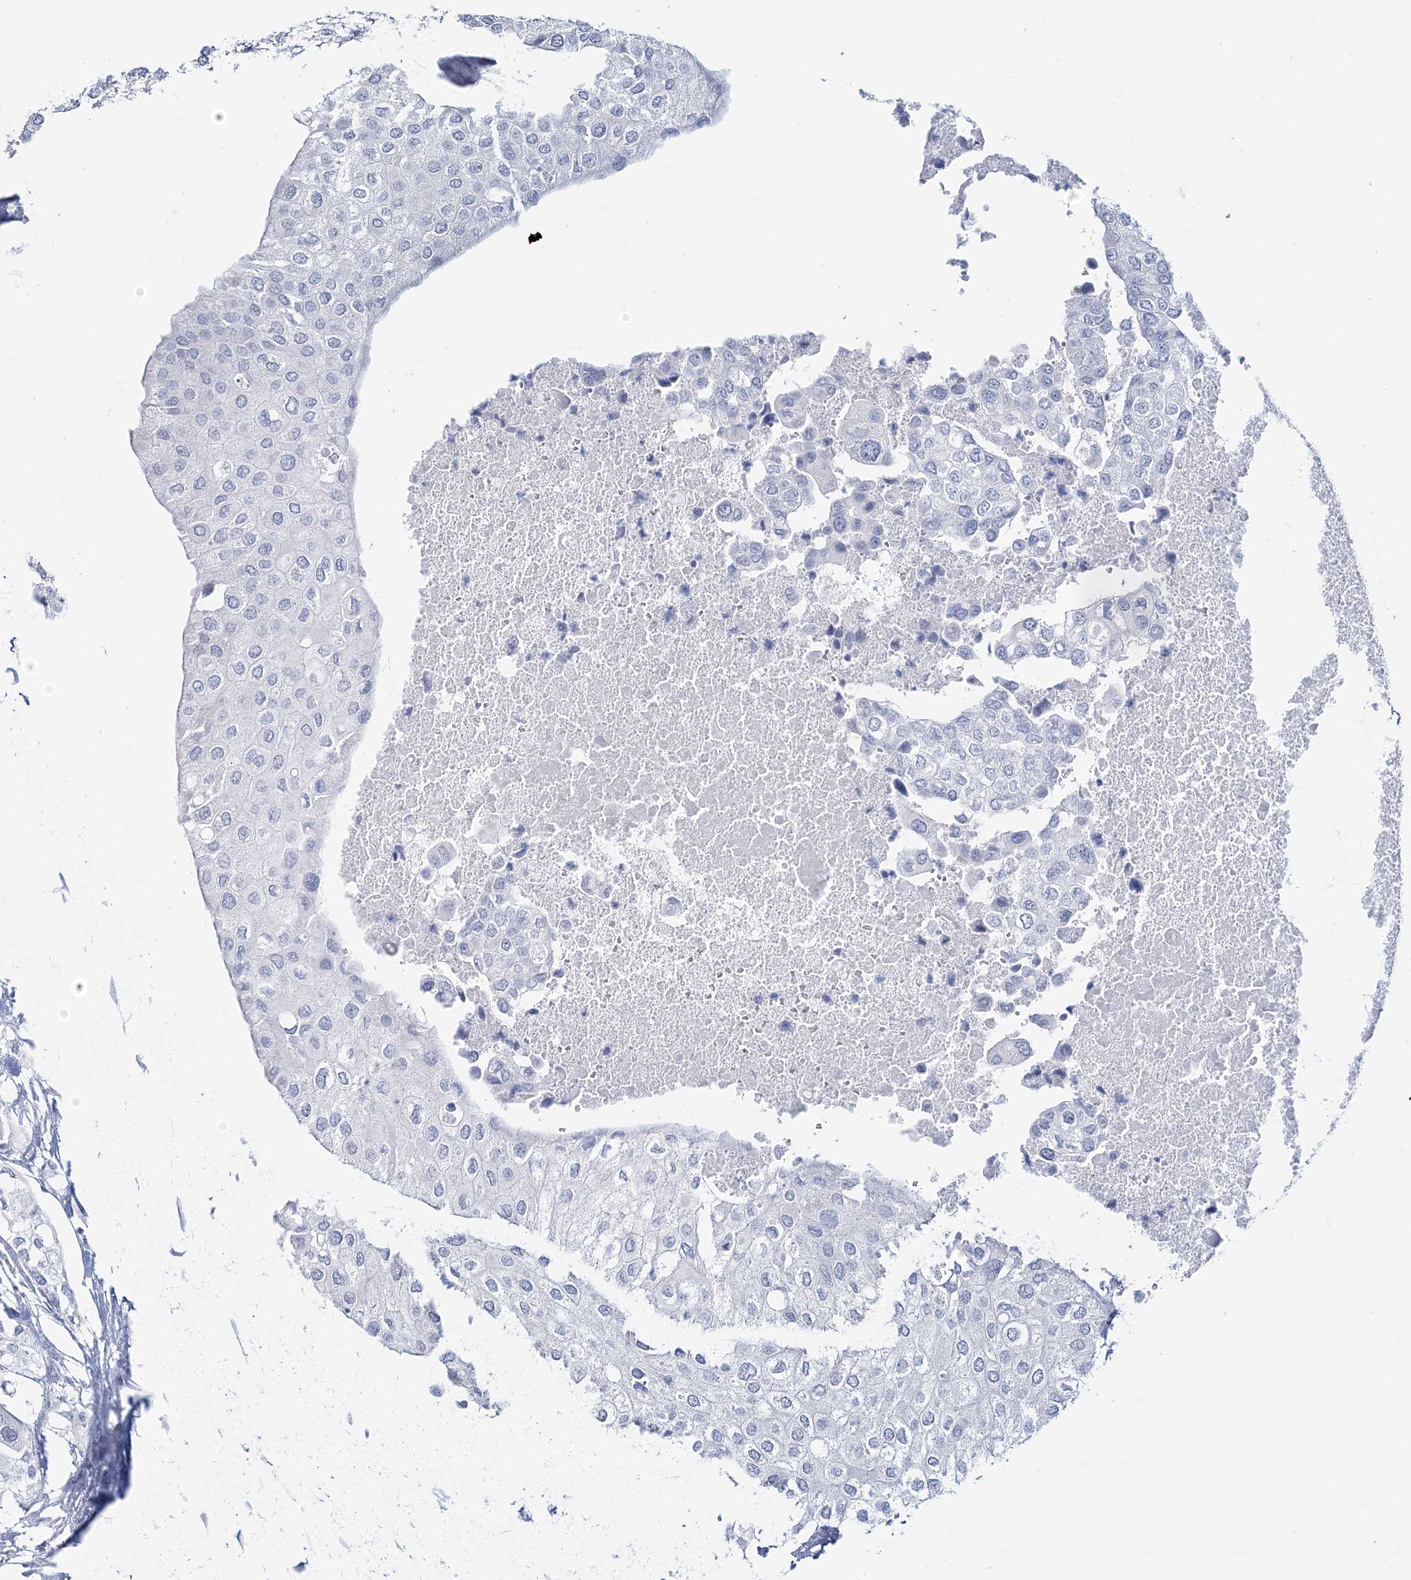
{"staining": {"intensity": "negative", "quantity": "none", "location": "none"}, "tissue": "urothelial cancer", "cell_type": "Tumor cells", "image_type": "cancer", "snomed": [{"axis": "morphology", "description": "Urothelial carcinoma, High grade"}, {"axis": "topography", "description": "Urinary bladder"}], "caption": "Tumor cells are negative for protein expression in human urothelial carcinoma (high-grade). (DAB immunohistochemistry visualized using brightfield microscopy, high magnification).", "gene": "CYP3A4", "patient": {"sex": "male", "age": 64}}